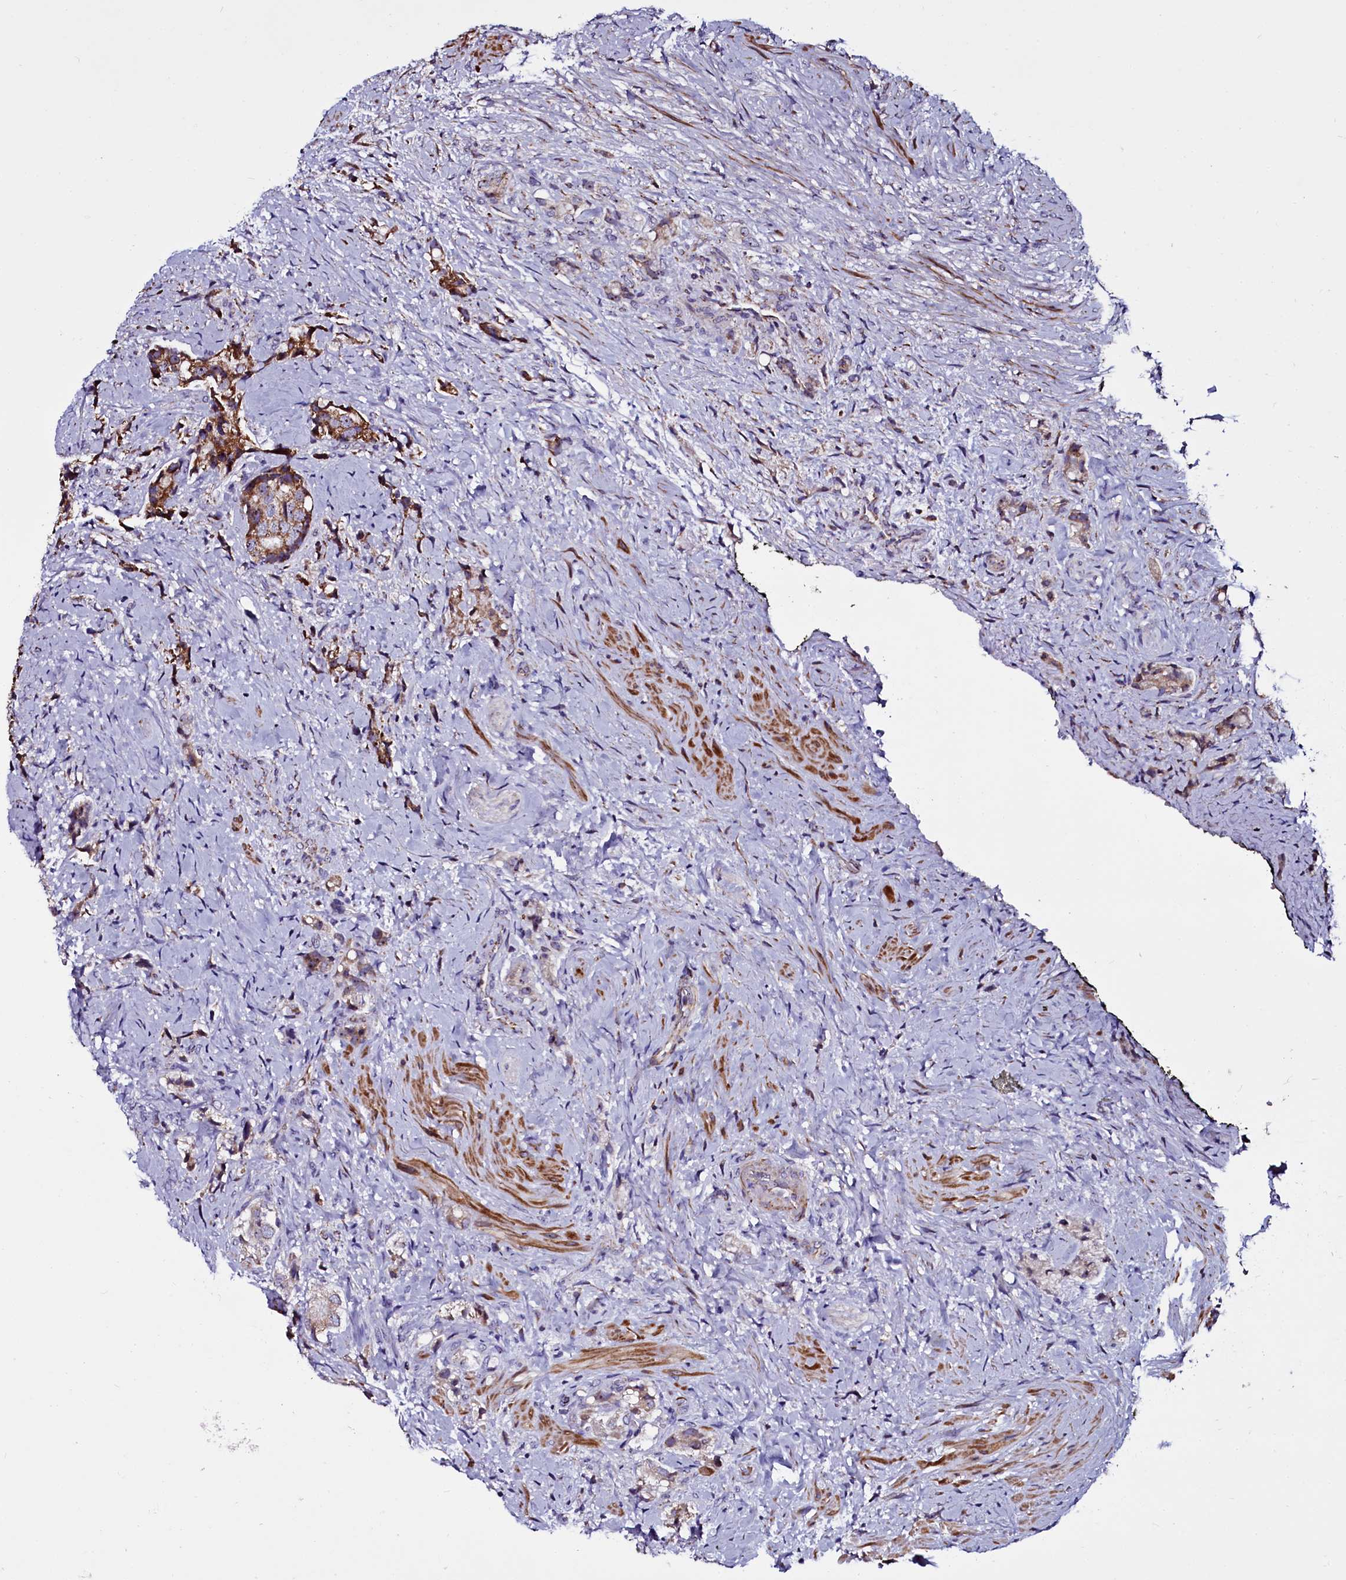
{"staining": {"intensity": "strong", "quantity": "<25%", "location": "cytoplasmic/membranous"}, "tissue": "prostate cancer", "cell_type": "Tumor cells", "image_type": "cancer", "snomed": [{"axis": "morphology", "description": "Adenocarcinoma, High grade"}, {"axis": "topography", "description": "Prostate"}], "caption": "Tumor cells display medium levels of strong cytoplasmic/membranous positivity in approximately <25% of cells in human prostate high-grade adenocarcinoma.", "gene": "NAA80", "patient": {"sex": "male", "age": 65}}